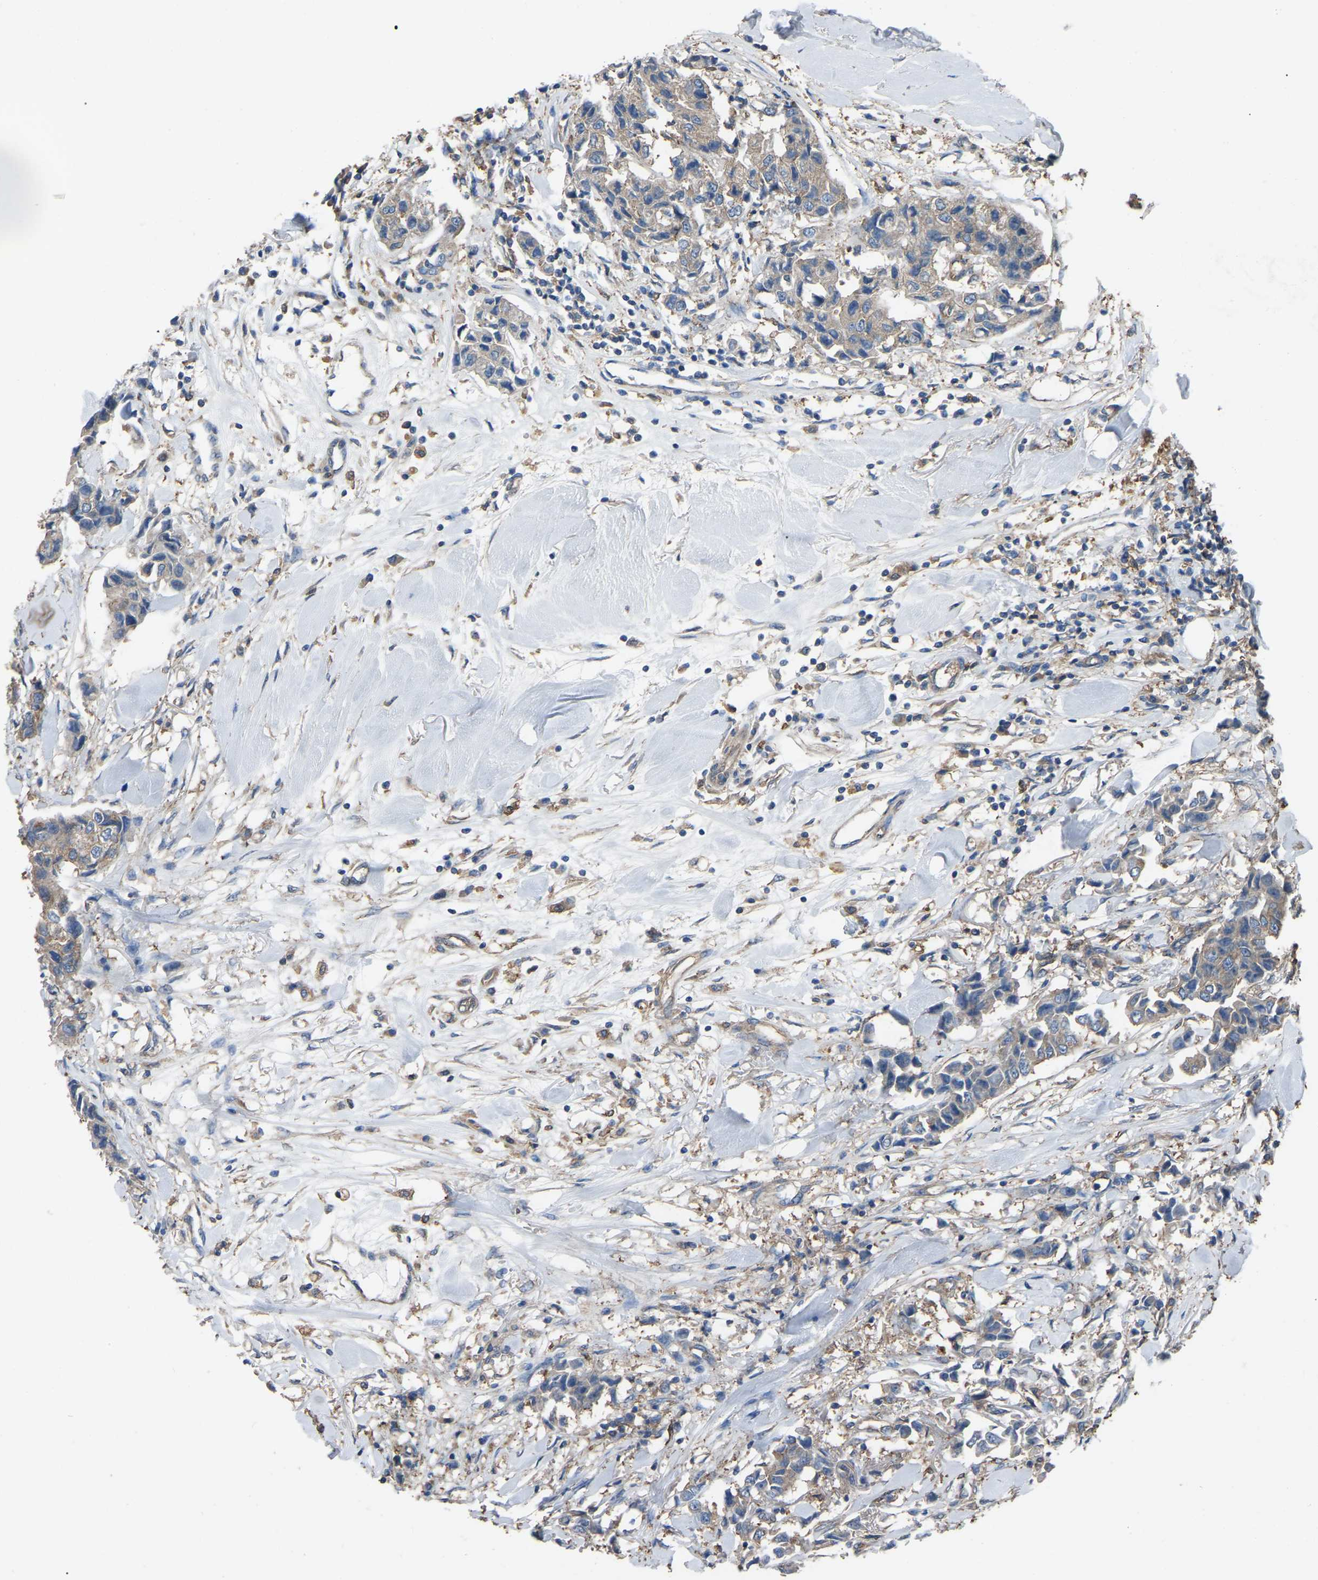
{"staining": {"intensity": "weak", "quantity": ">75%", "location": "cytoplasmic/membranous"}, "tissue": "breast cancer", "cell_type": "Tumor cells", "image_type": "cancer", "snomed": [{"axis": "morphology", "description": "Duct carcinoma"}, {"axis": "topography", "description": "Breast"}], "caption": "Breast invasive ductal carcinoma was stained to show a protein in brown. There is low levels of weak cytoplasmic/membranous expression in approximately >75% of tumor cells.", "gene": "AIMP1", "patient": {"sex": "female", "age": 80}}